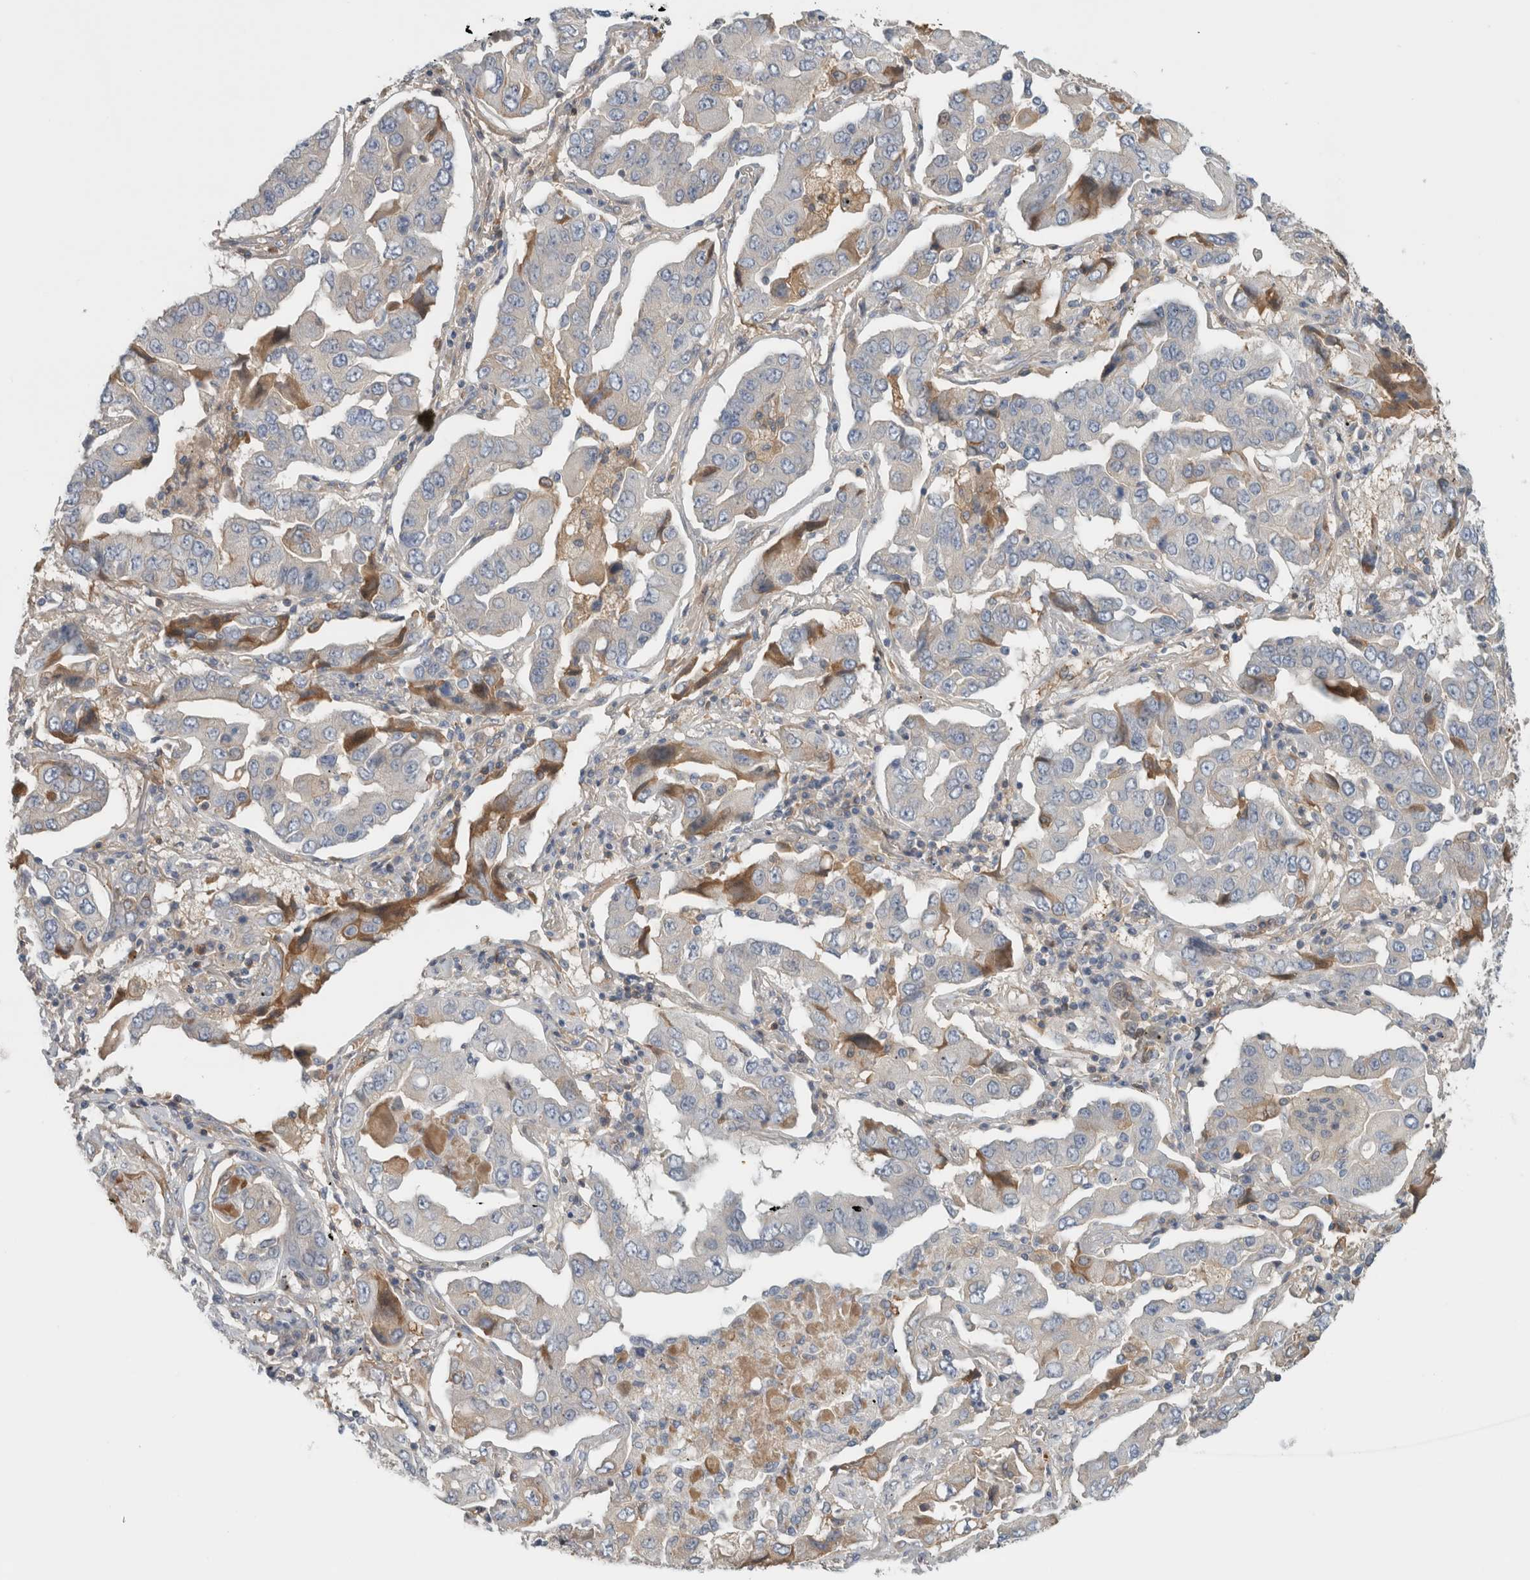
{"staining": {"intensity": "negative", "quantity": "none", "location": "none"}, "tissue": "lung cancer", "cell_type": "Tumor cells", "image_type": "cancer", "snomed": [{"axis": "morphology", "description": "Adenocarcinoma, NOS"}, {"axis": "topography", "description": "Lung"}], "caption": "Immunohistochemical staining of human lung adenocarcinoma demonstrates no significant positivity in tumor cells.", "gene": "CFI", "patient": {"sex": "female", "age": 65}}